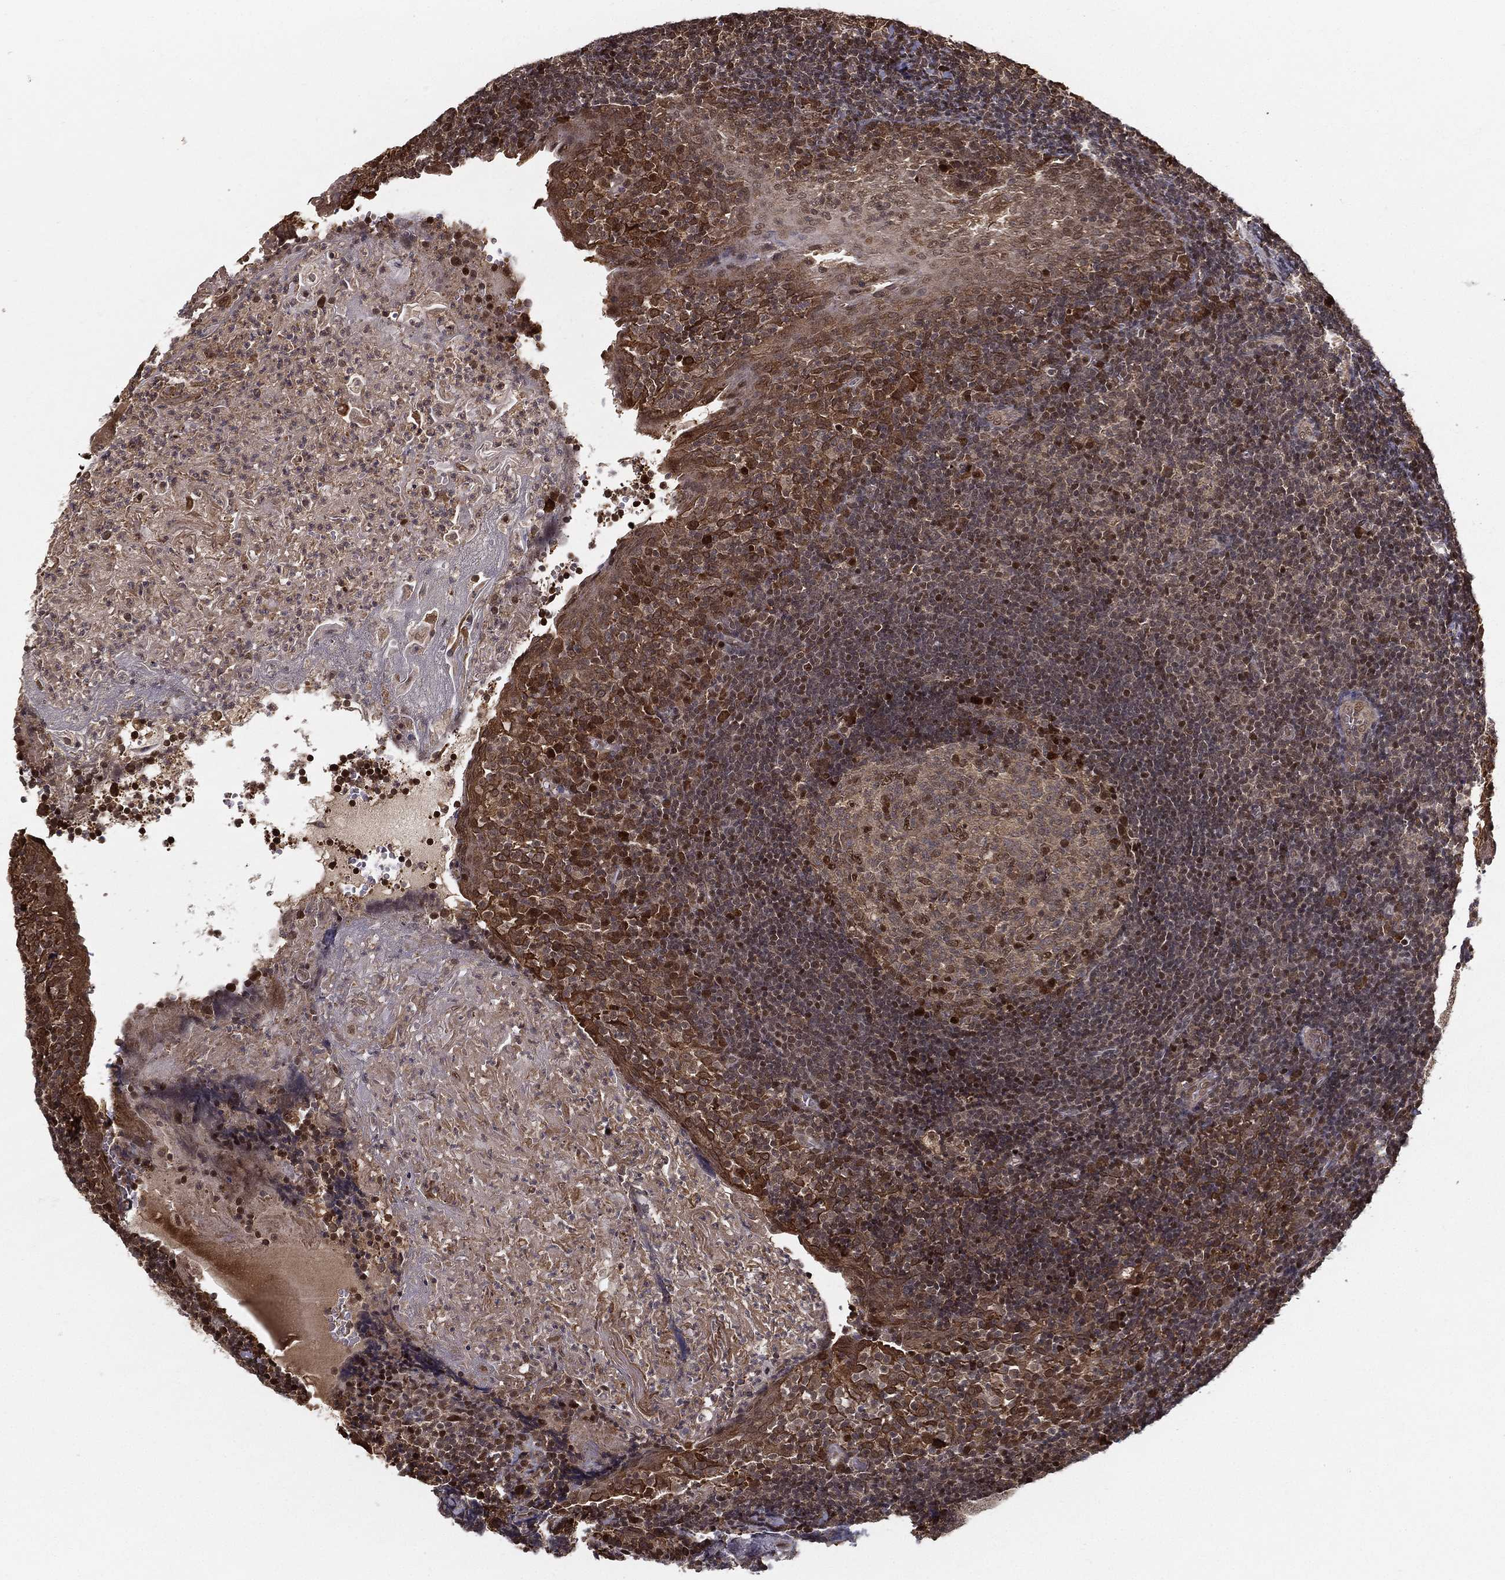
{"staining": {"intensity": "strong", "quantity": "<25%", "location": "nuclear"}, "tissue": "tonsil", "cell_type": "Germinal center cells", "image_type": "normal", "snomed": [{"axis": "morphology", "description": "Normal tissue, NOS"}, {"axis": "topography", "description": "Tonsil"}], "caption": "Immunohistochemical staining of benign tonsil demonstrates medium levels of strong nuclear staining in approximately <25% of germinal center cells. (DAB (3,3'-diaminobenzidine) IHC, brown staining for protein, blue staining for nuclei).", "gene": "SLC6A6", "patient": {"sex": "female", "age": 13}}